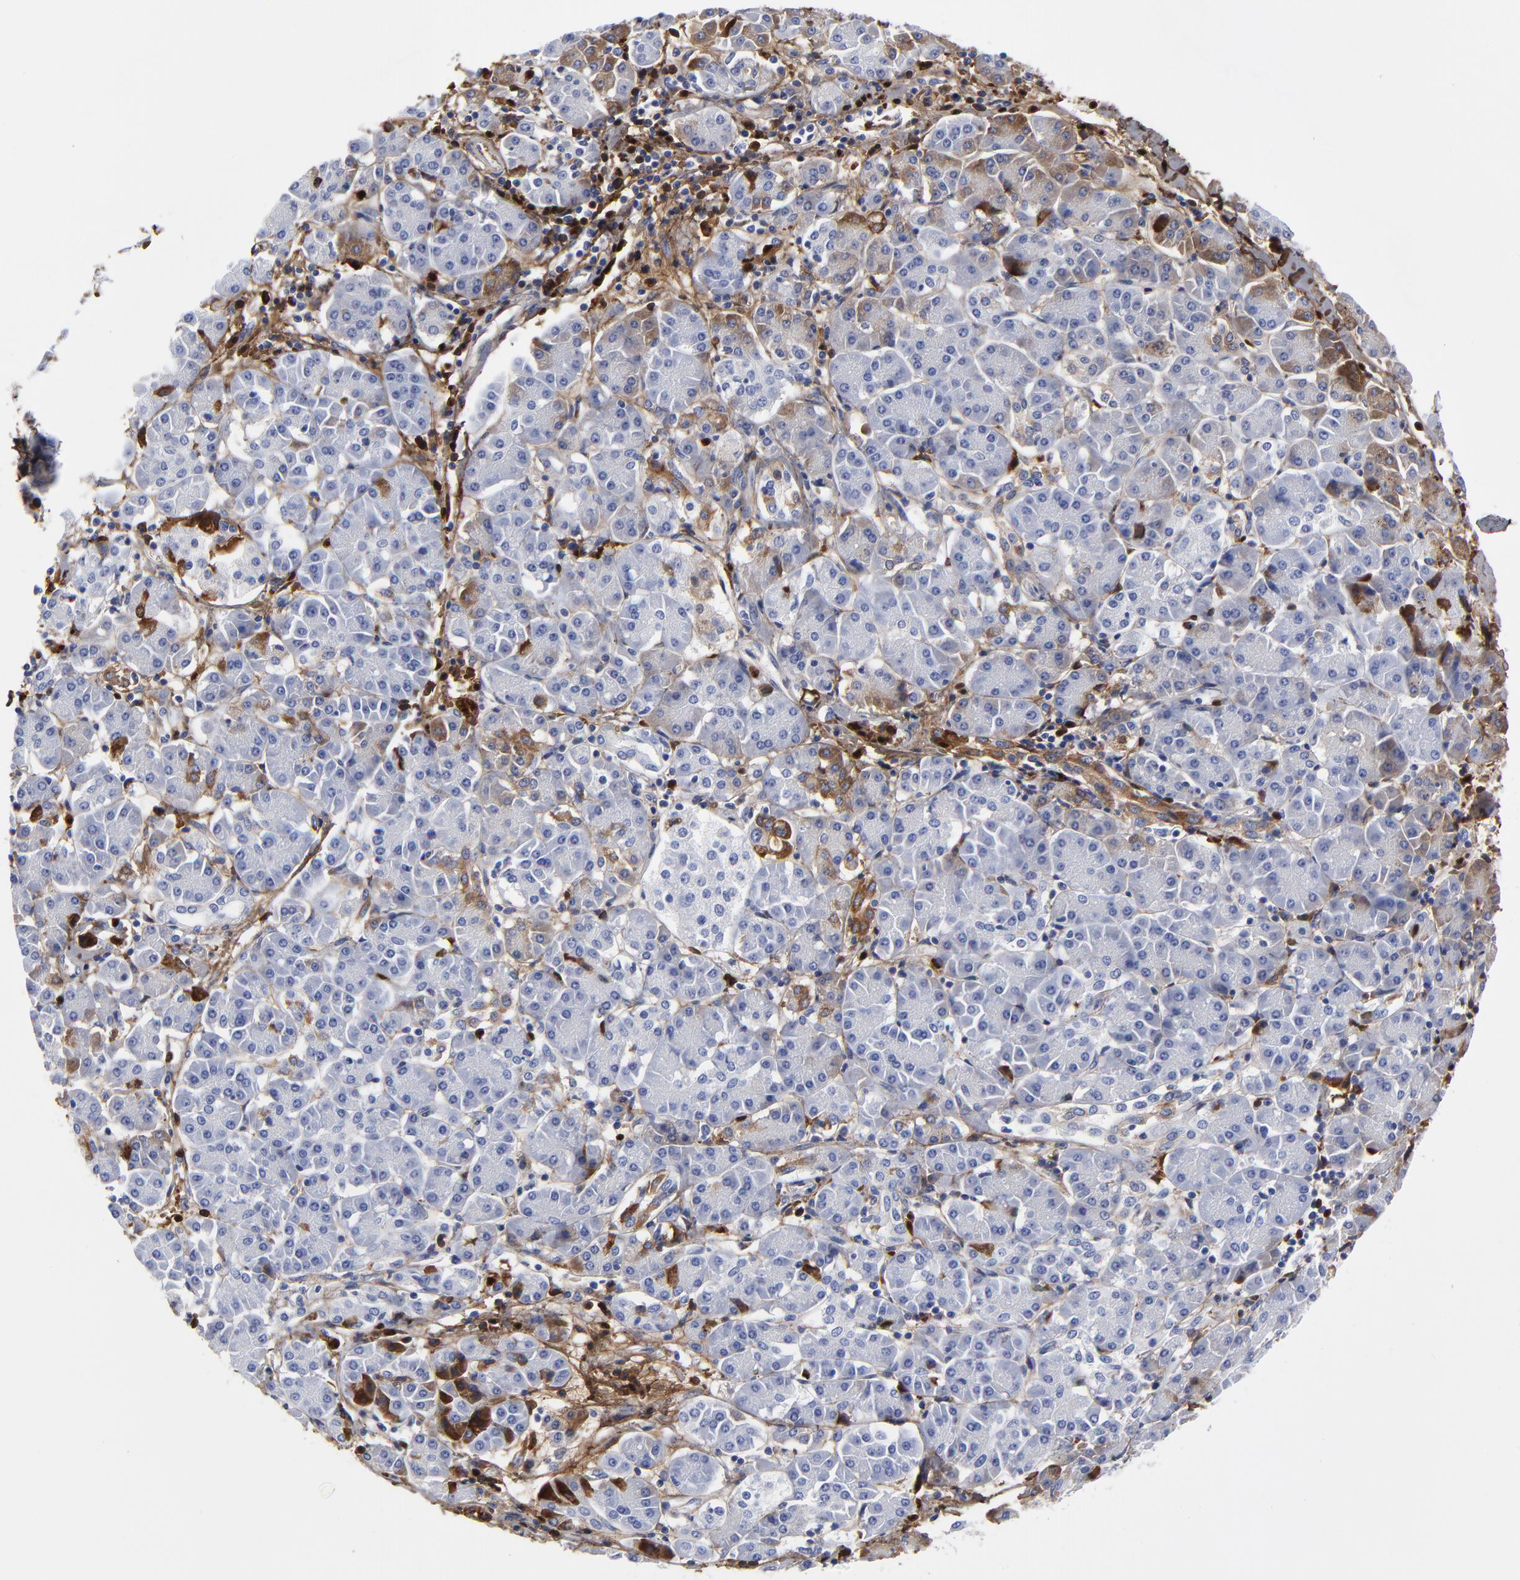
{"staining": {"intensity": "strong", "quantity": "25%-75%", "location": "cytoplasmic/membranous"}, "tissue": "pancreatic cancer", "cell_type": "Tumor cells", "image_type": "cancer", "snomed": [{"axis": "morphology", "description": "Adenocarcinoma, NOS"}, {"axis": "topography", "description": "Pancreas"}], "caption": "The image reveals a brown stain indicating the presence of a protein in the cytoplasmic/membranous of tumor cells in pancreatic cancer (adenocarcinoma). Nuclei are stained in blue.", "gene": "DCN", "patient": {"sex": "female", "age": 57}}